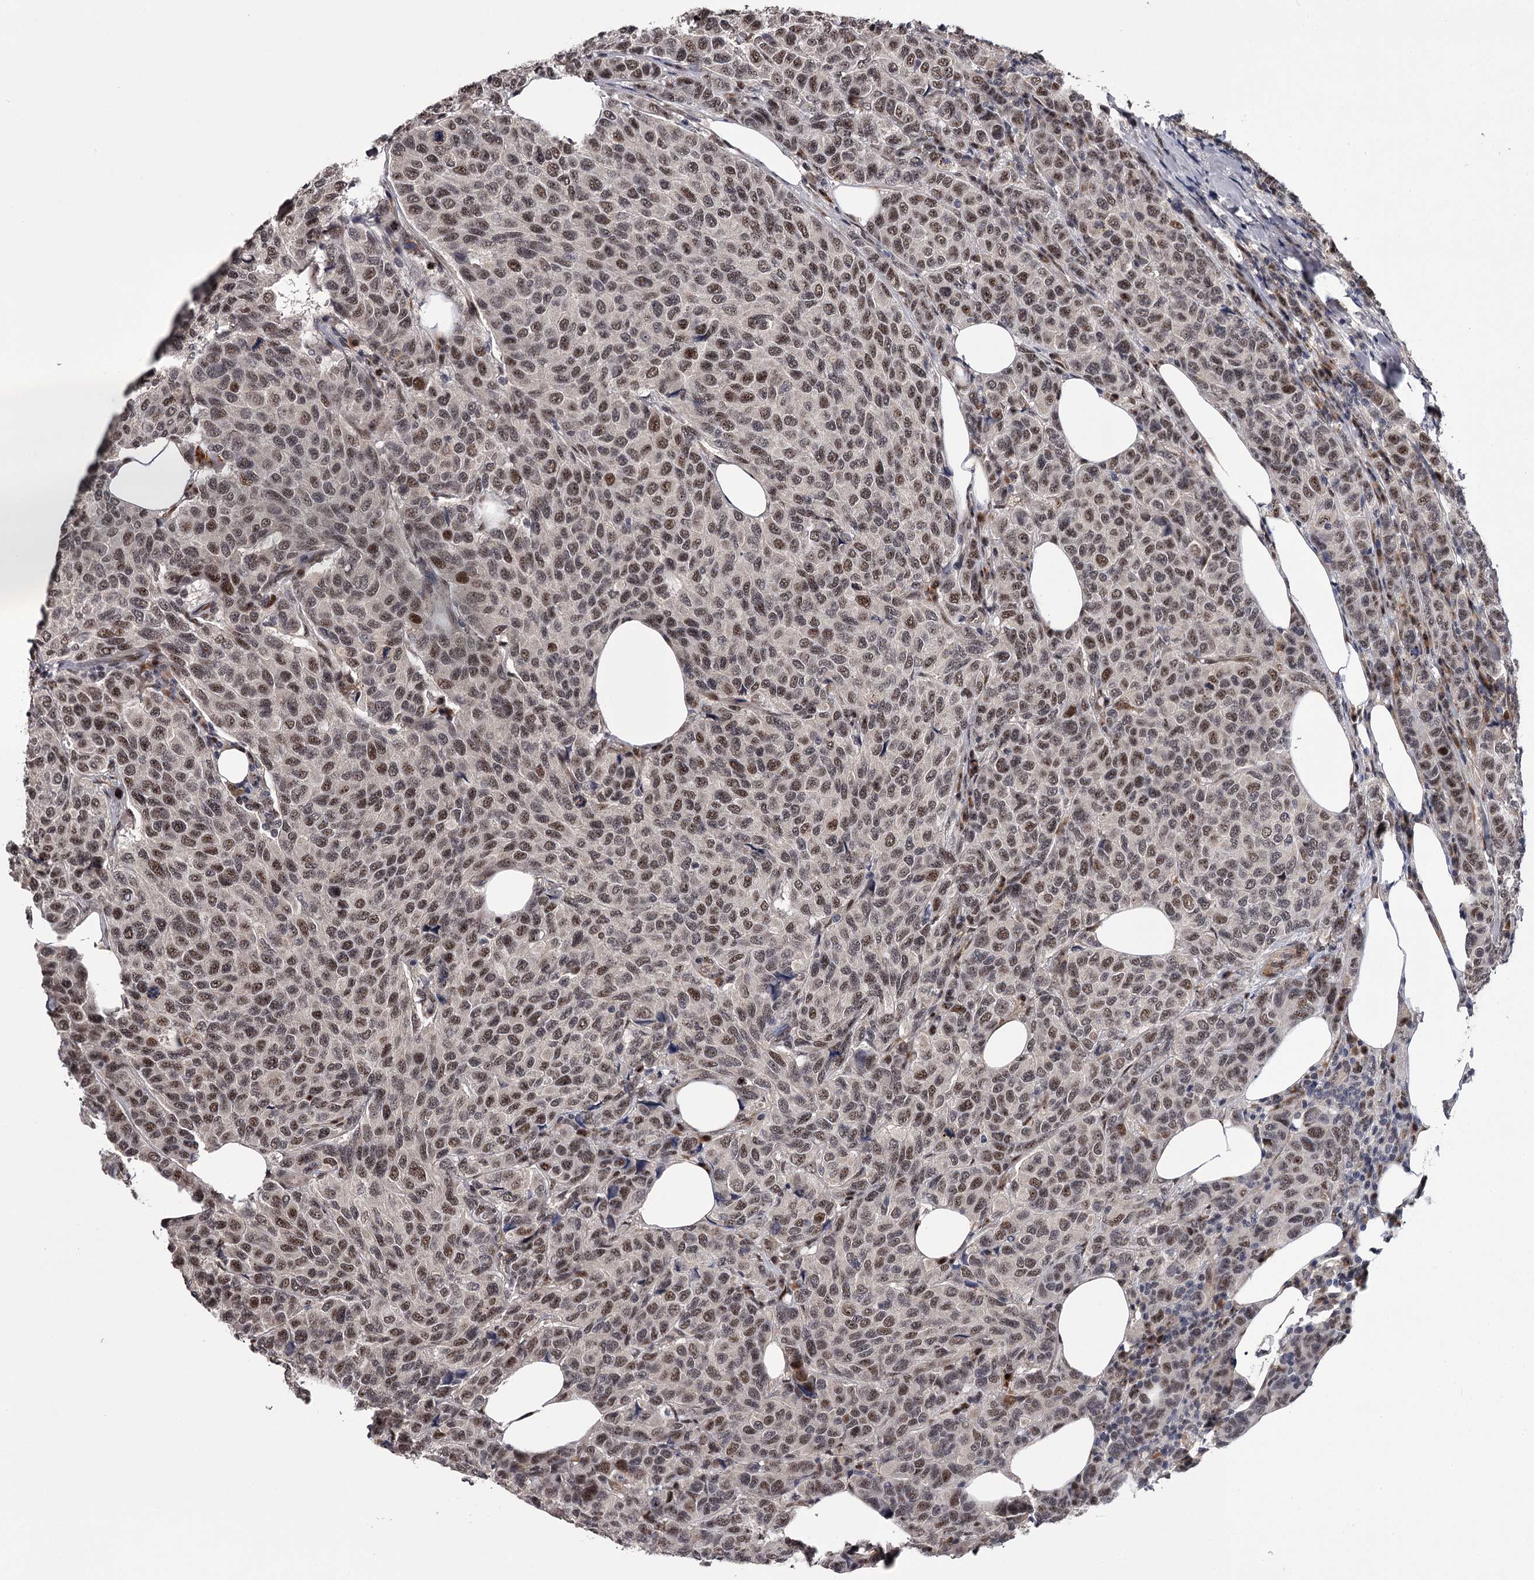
{"staining": {"intensity": "moderate", "quantity": ">75%", "location": "nuclear"}, "tissue": "breast cancer", "cell_type": "Tumor cells", "image_type": "cancer", "snomed": [{"axis": "morphology", "description": "Duct carcinoma"}, {"axis": "topography", "description": "Breast"}], "caption": "This is an image of immunohistochemistry (IHC) staining of breast cancer, which shows moderate staining in the nuclear of tumor cells.", "gene": "RNF44", "patient": {"sex": "female", "age": 55}}